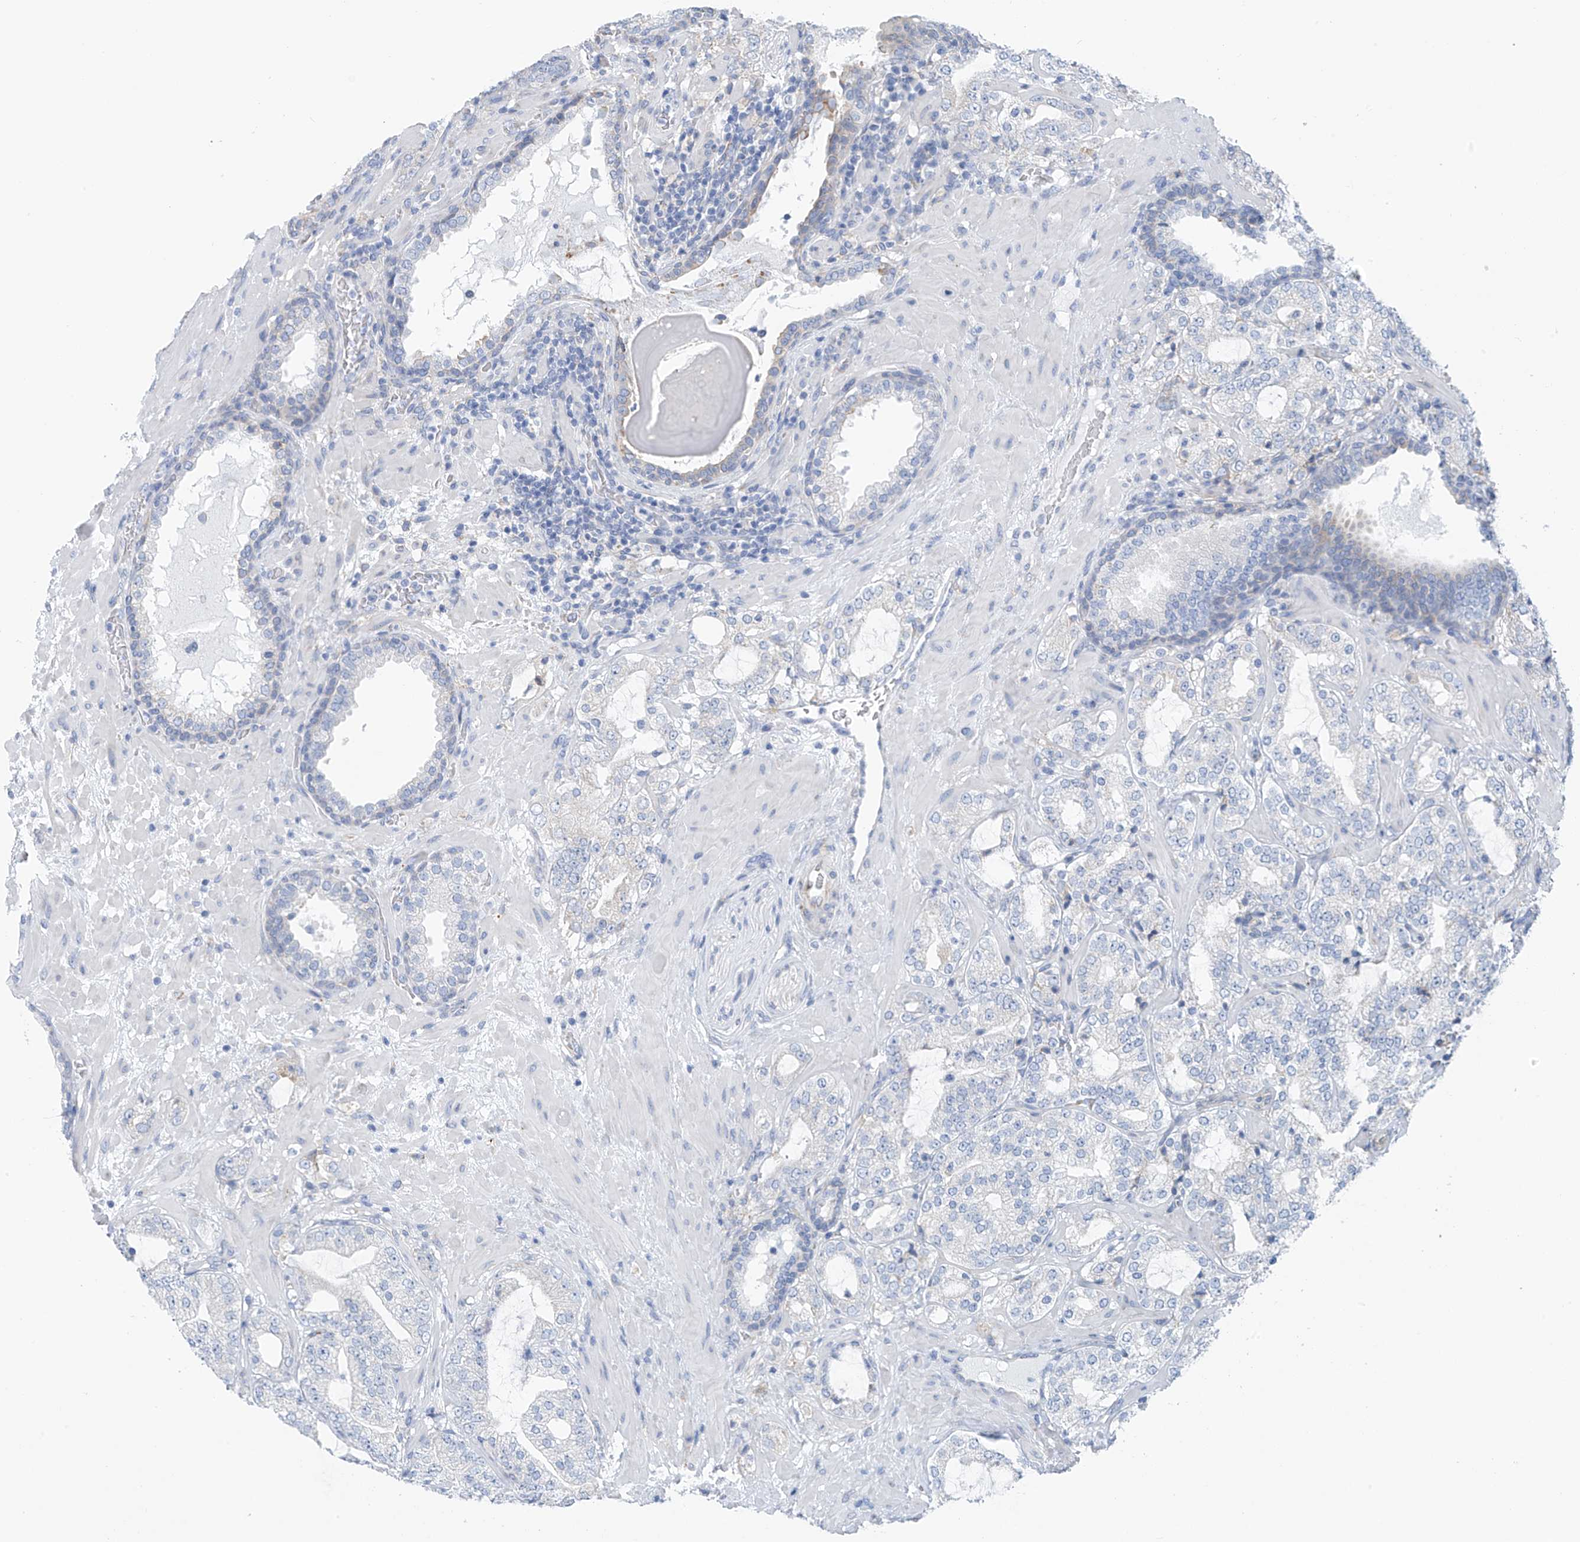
{"staining": {"intensity": "negative", "quantity": "none", "location": "none"}, "tissue": "prostate cancer", "cell_type": "Tumor cells", "image_type": "cancer", "snomed": [{"axis": "morphology", "description": "Adenocarcinoma, High grade"}, {"axis": "topography", "description": "Prostate"}], "caption": "Immunohistochemistry (IHC) photomicrograph of neoplastic tissue: human prostate adenocarcinoma (high-grade) stained with DAB (3,3'-diaminobenzidine) displays no significant protein staining in tumor cells.", "gene": "RCN2", "patient": {"sex": "male", "age": 64}}